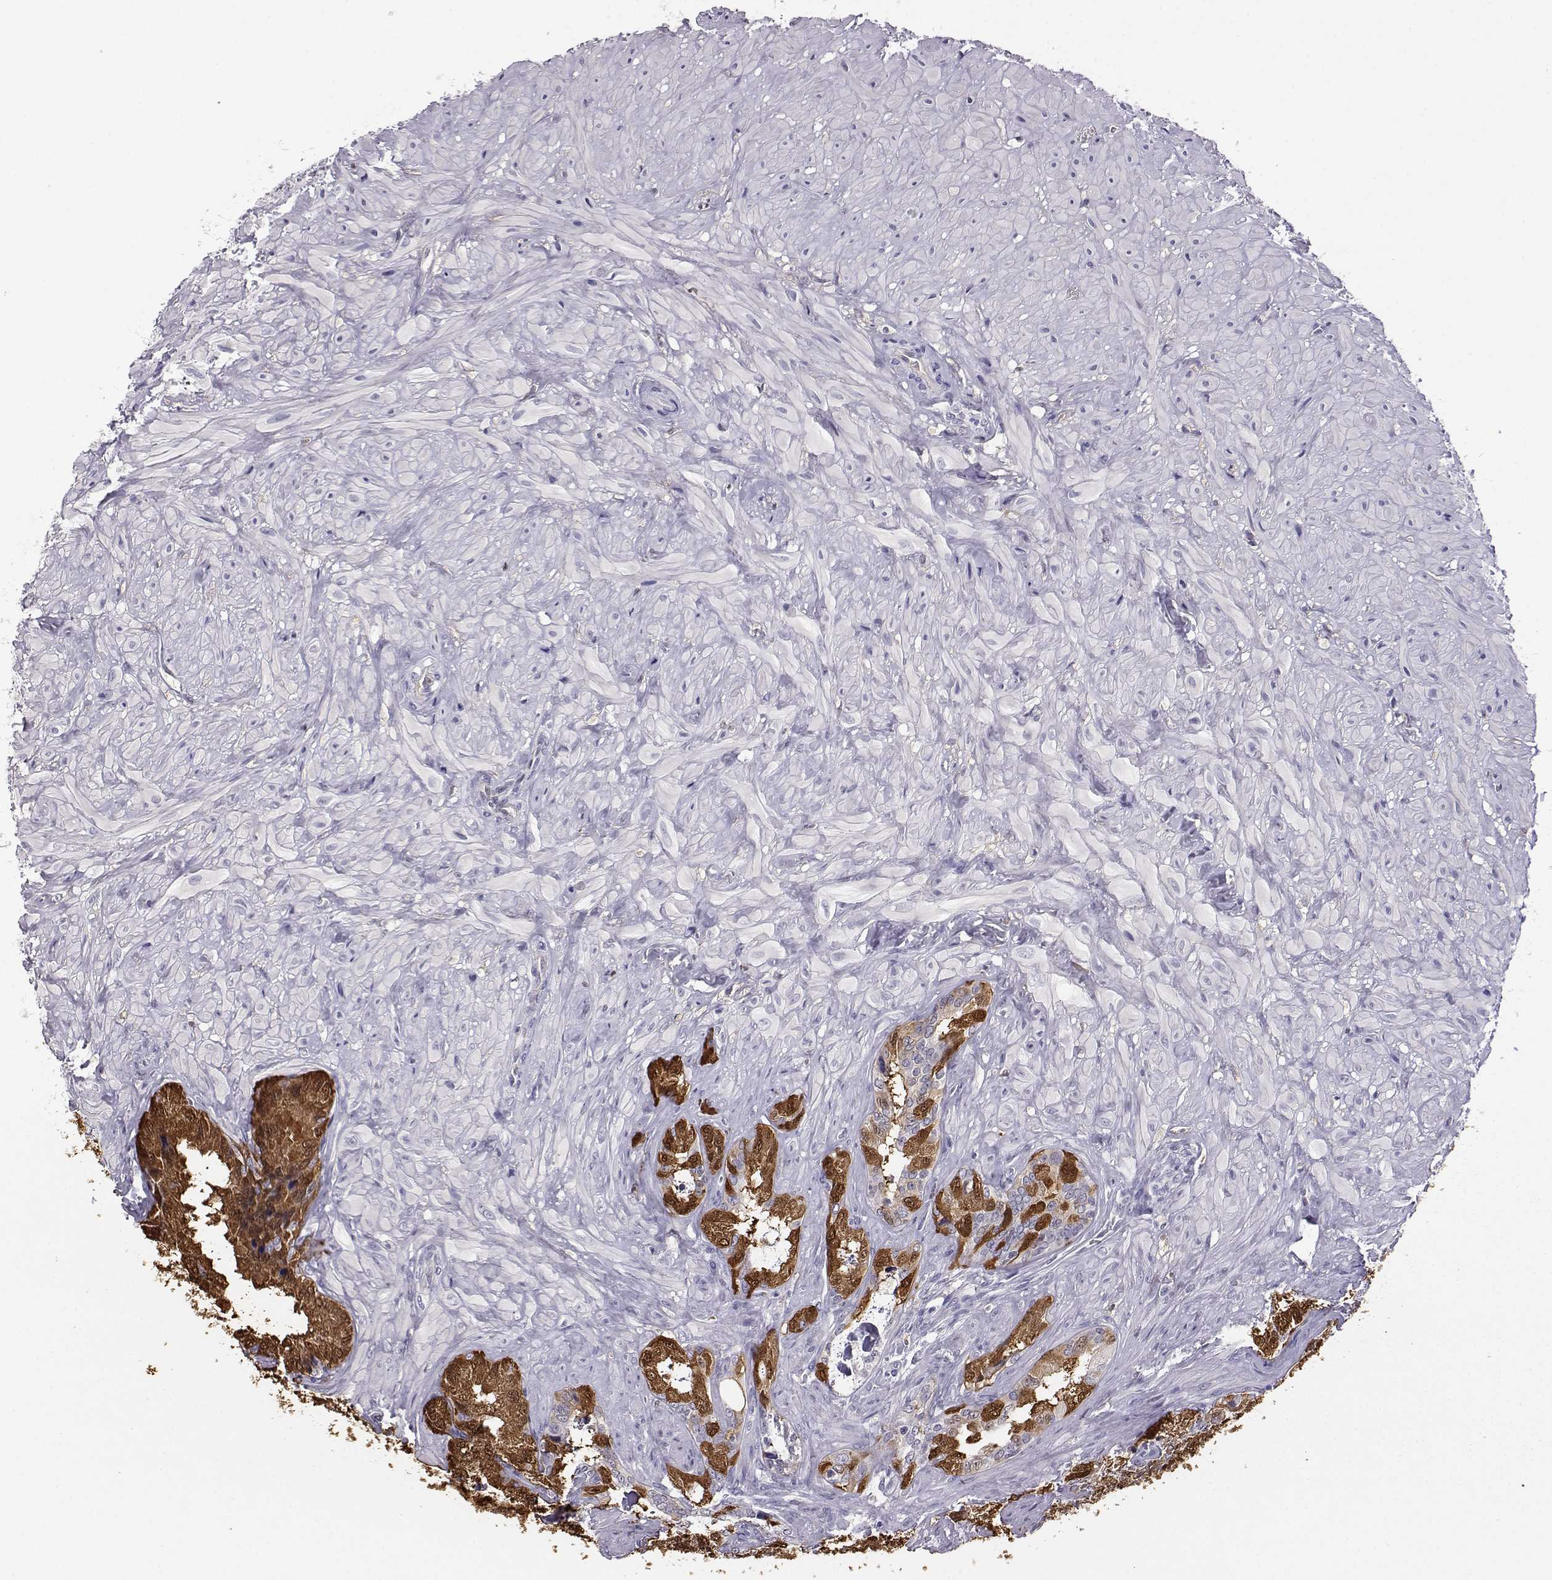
{"staining": {"intensity": "moderate", "quantity": "25%-75%", "location": "cytoplasmic/membranous,nuclear"}, "tissue": "seminal vesicle", "cell_type": "Glandular cells", "image_type": "normal", "snomed": [{"axis": "morphology", "description": "Normal tissue, NOS"}, {"axis": "topography", "description": "Seminal veicle"}], "caption": "Protein staining of unremarkable seminal vesicle exhibits moderate cytoplasmic/membranous,nuclear expression in about 25%-75% of glandular cells. The staining was performed using DAB (3,3'-diaminobenzidine) to visualize the protein expression in brown, while the nuclei were stained in blue with hematoxylin (Magnification: 20x).", "gene": "AKR1B1", "patient": {"sex": "male", "age": 72}}